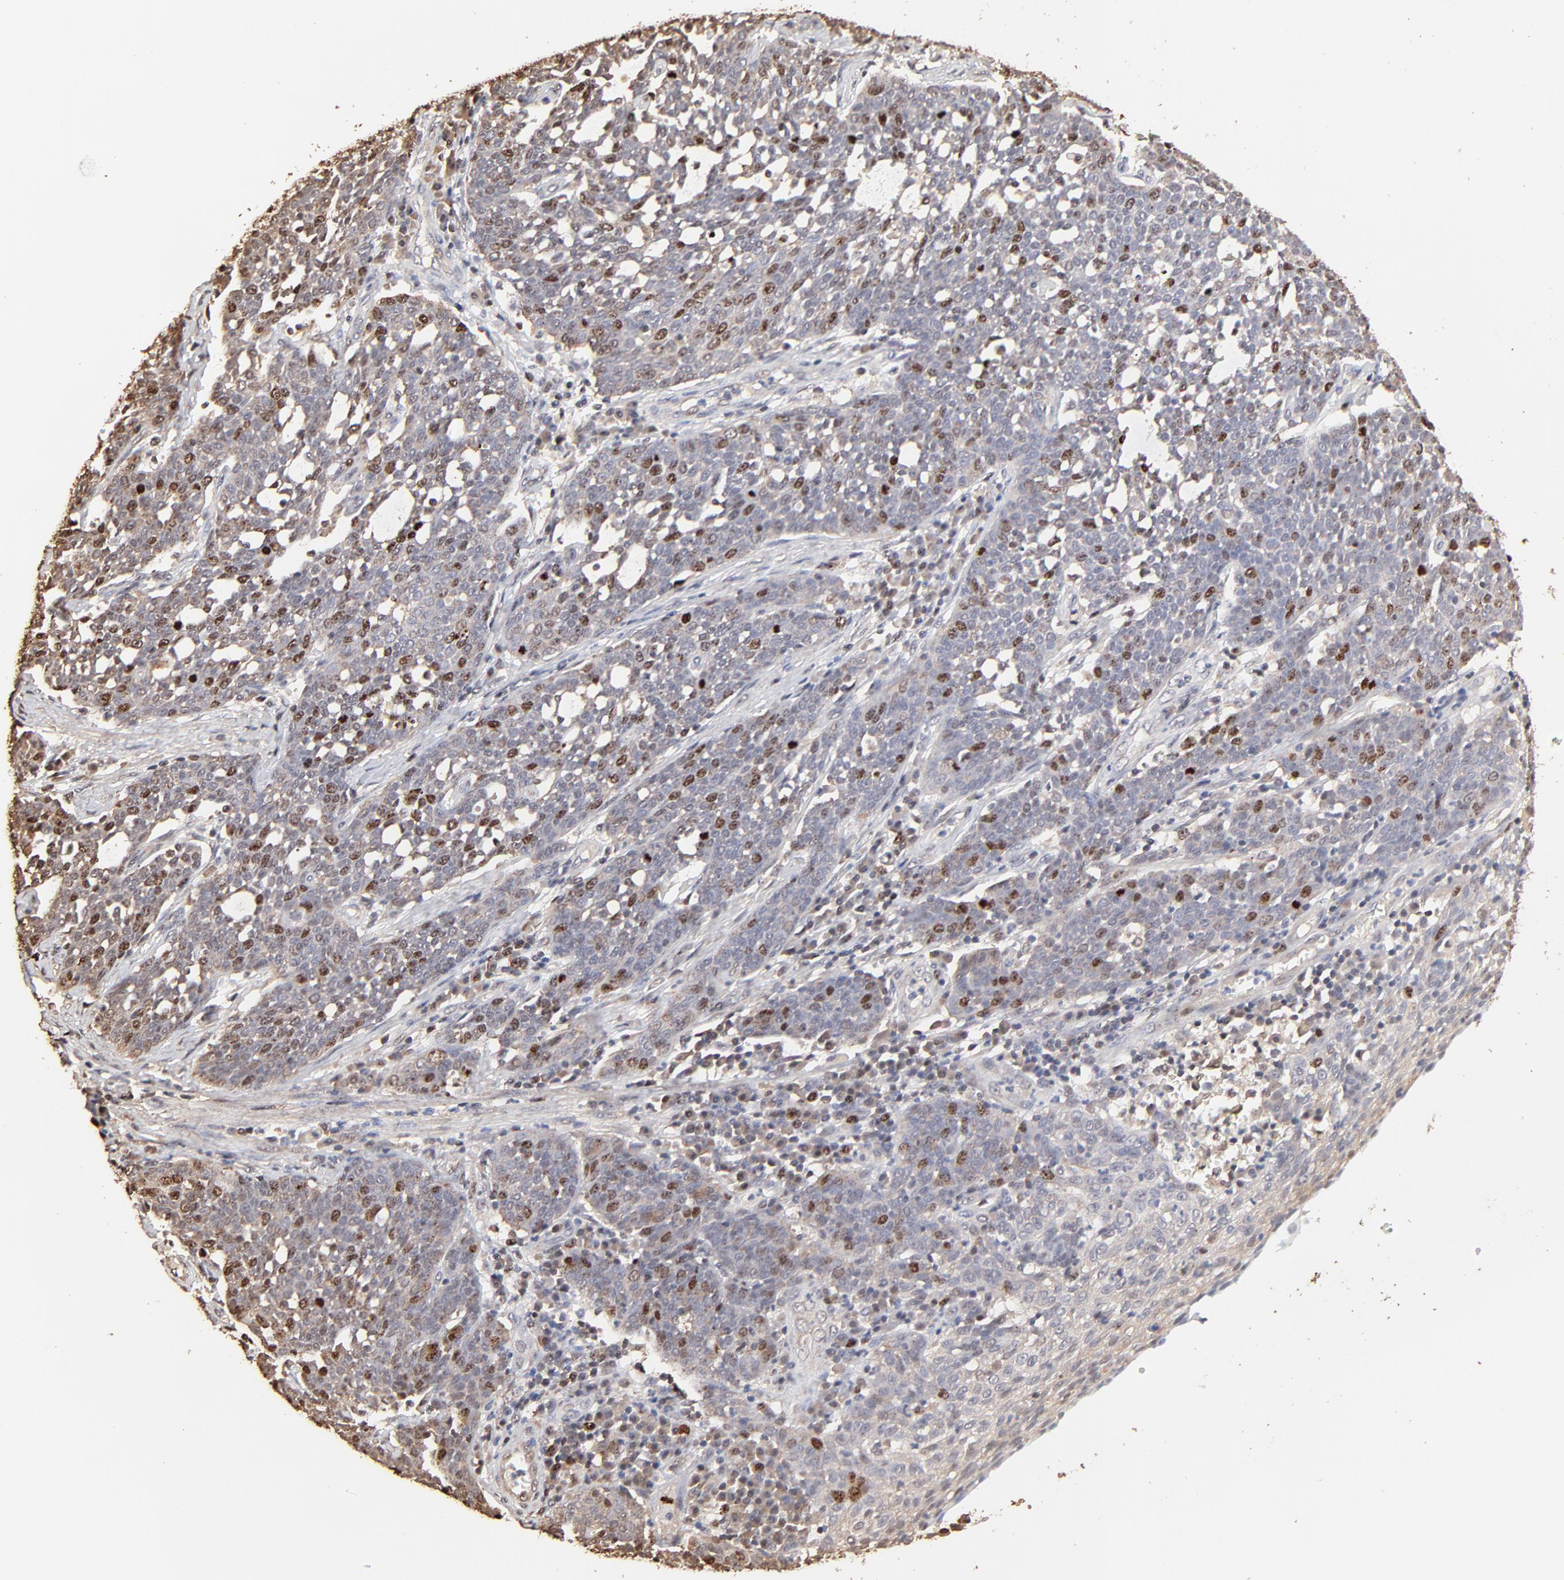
{"staining": {"intensity": "moderate", "quantity": "25%-75%", "location": "nuclear"}, "tissue": "cervical cancer", "cell_type": "Tumor cells", "image_type": "cancer", "snomed": [{"axis": "morphology", "description": "Squamous cell carcinoma, NOS"}, {"axis": "topography", "description": "Cervix"}], "caption": "Immunohistochemical staining of human cervical cancer demonstrates moderate nuclear protein expression in about 25%-75% of tumor cells. The protein is shown in brown color, while the nuclei are stained blue.", "gene": "BIRC5", "patient": {"sex": "female", "age": 34}}